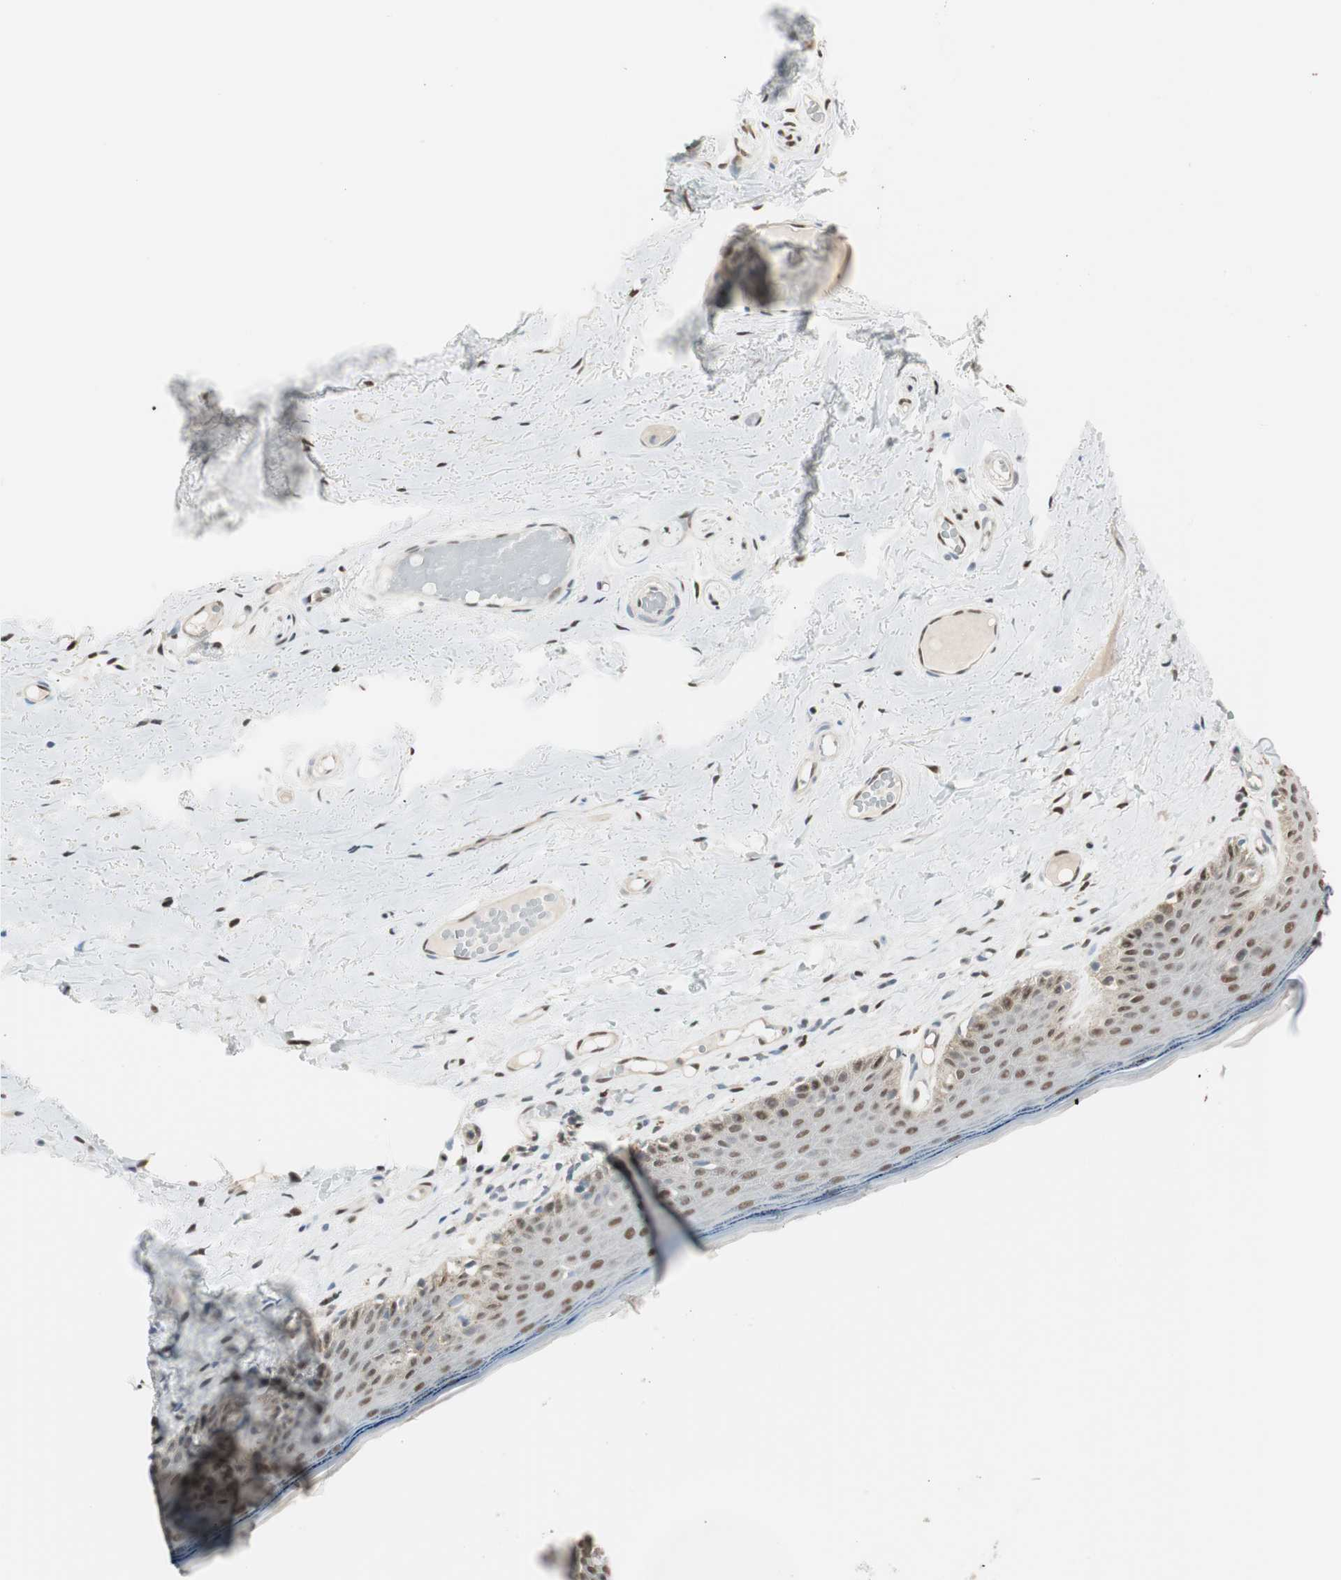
{"staining": {"intensity": "moderate", "quantity": ">75%", "location": "nuclear"}, "tissue": "skin", "cell_type": "Epidermal cells", "image_type": "normal", "snomed": [{"axis": "morphology", "description": "Normal tissue, NOS"}, {"axis": "topography", "description": "Vulva"}], "caption": "Immunohistochemical staining of unremarkable skin exhibits medium levels of moderate nuclear staining in about >75% of epidermal cells. (Brightfield microscopy of DAB IHC at high magnification).", "gene": "LONP2", "patient": {"sex": "female", "age": 54}}